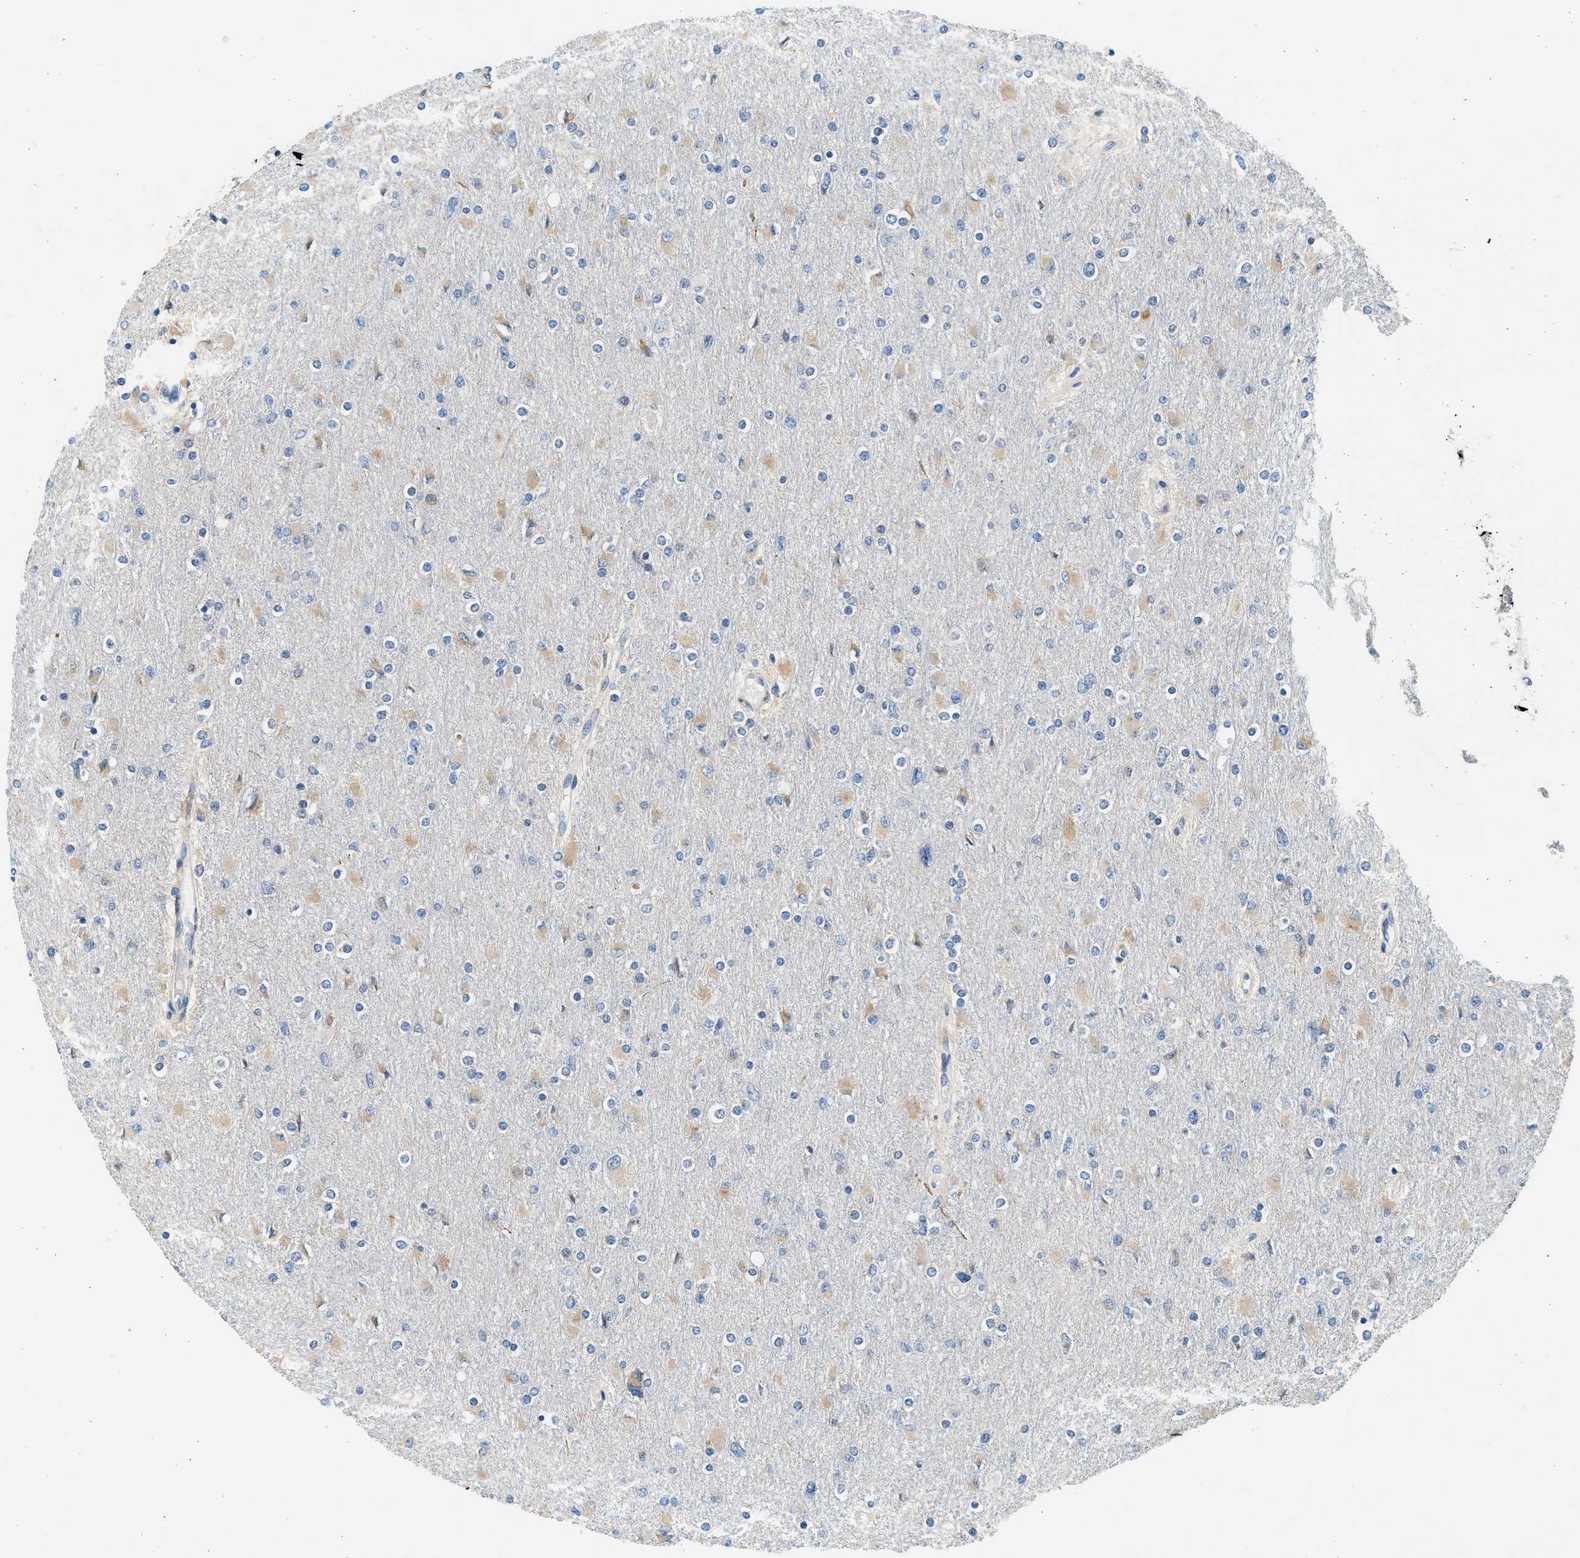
{"staining": {"intensity": "weak", "quantity": "<25%", "location": "cytoplasmic/membranous"}, "tissue": "glioma", "cell_type": "Tumor cells", "image_type": "cancer", "snomed": [{"axis": "morphology", "description": "Glioma, malignant, High grade"}, {"axis": "topography", "description": "Cerebral cortex"}], "caption": "IHC image of neoplastic tissue: glioma stained with DAB exhibits no significant protein staining in tumor cells. (DAB immunohistochemistry (IHC), high magnification).", "gene": "CNTN6", "patient": {"sex": "female", "age": 36}}